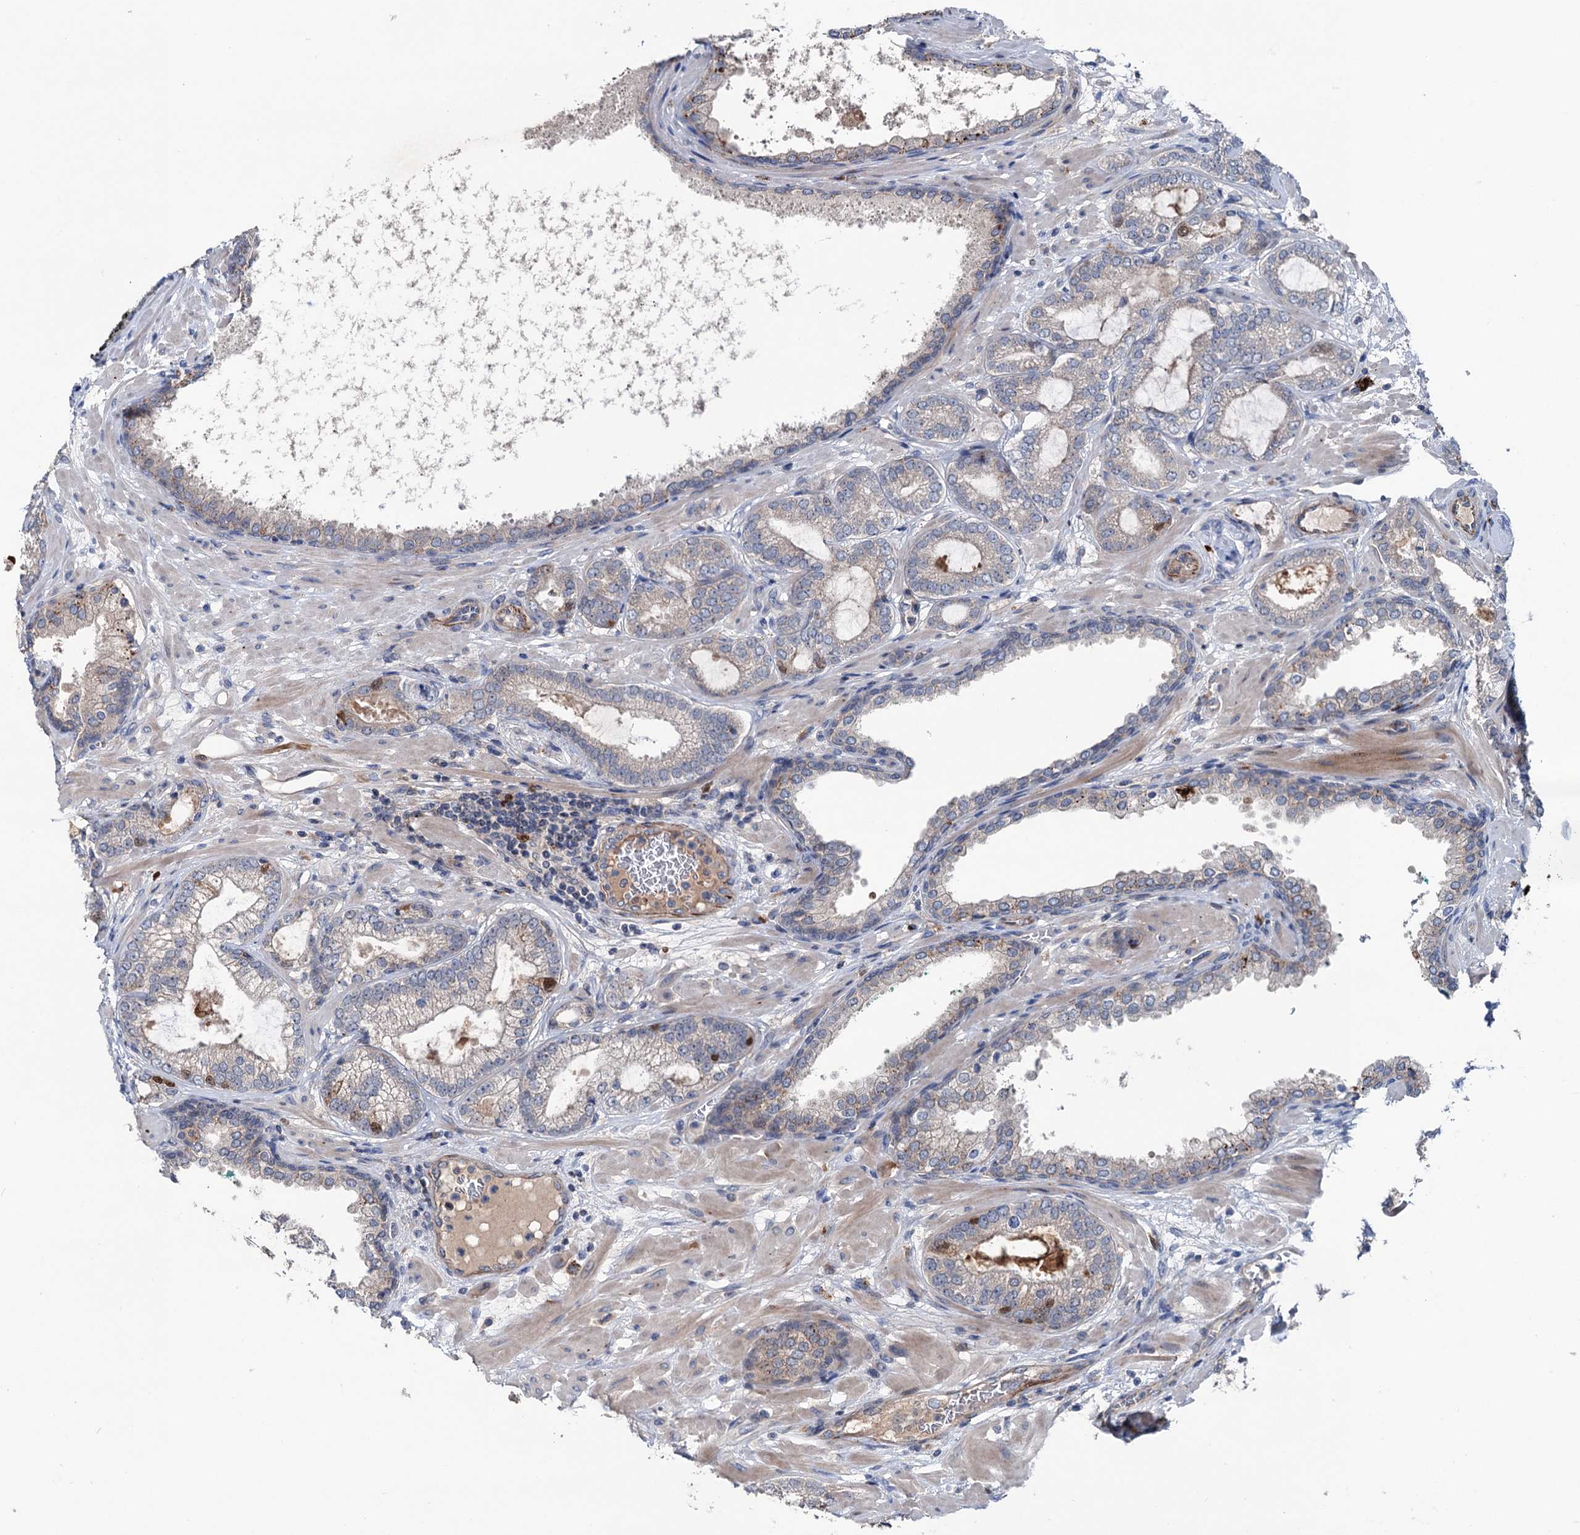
{"staining": {"intensity": "weak", "quantity": "<25%", "location": "cytoplasmic/membranous"}, "tissue": "prostate cancer", "cell_type": "Tumor cells", "image_type": "cancer", "snomed": [{"axis": "morphology", "description": "Adenocarcinoma, High grade"}, {"axis": "topography", "description": "Prostate"}], "caption": "Image shows no protein positivity in tumor cells of prostate cancer tissue. Nuclei are stained in blue.", "gene": "NCAPD2", "patient": {"sex": "male", "age": 60}}